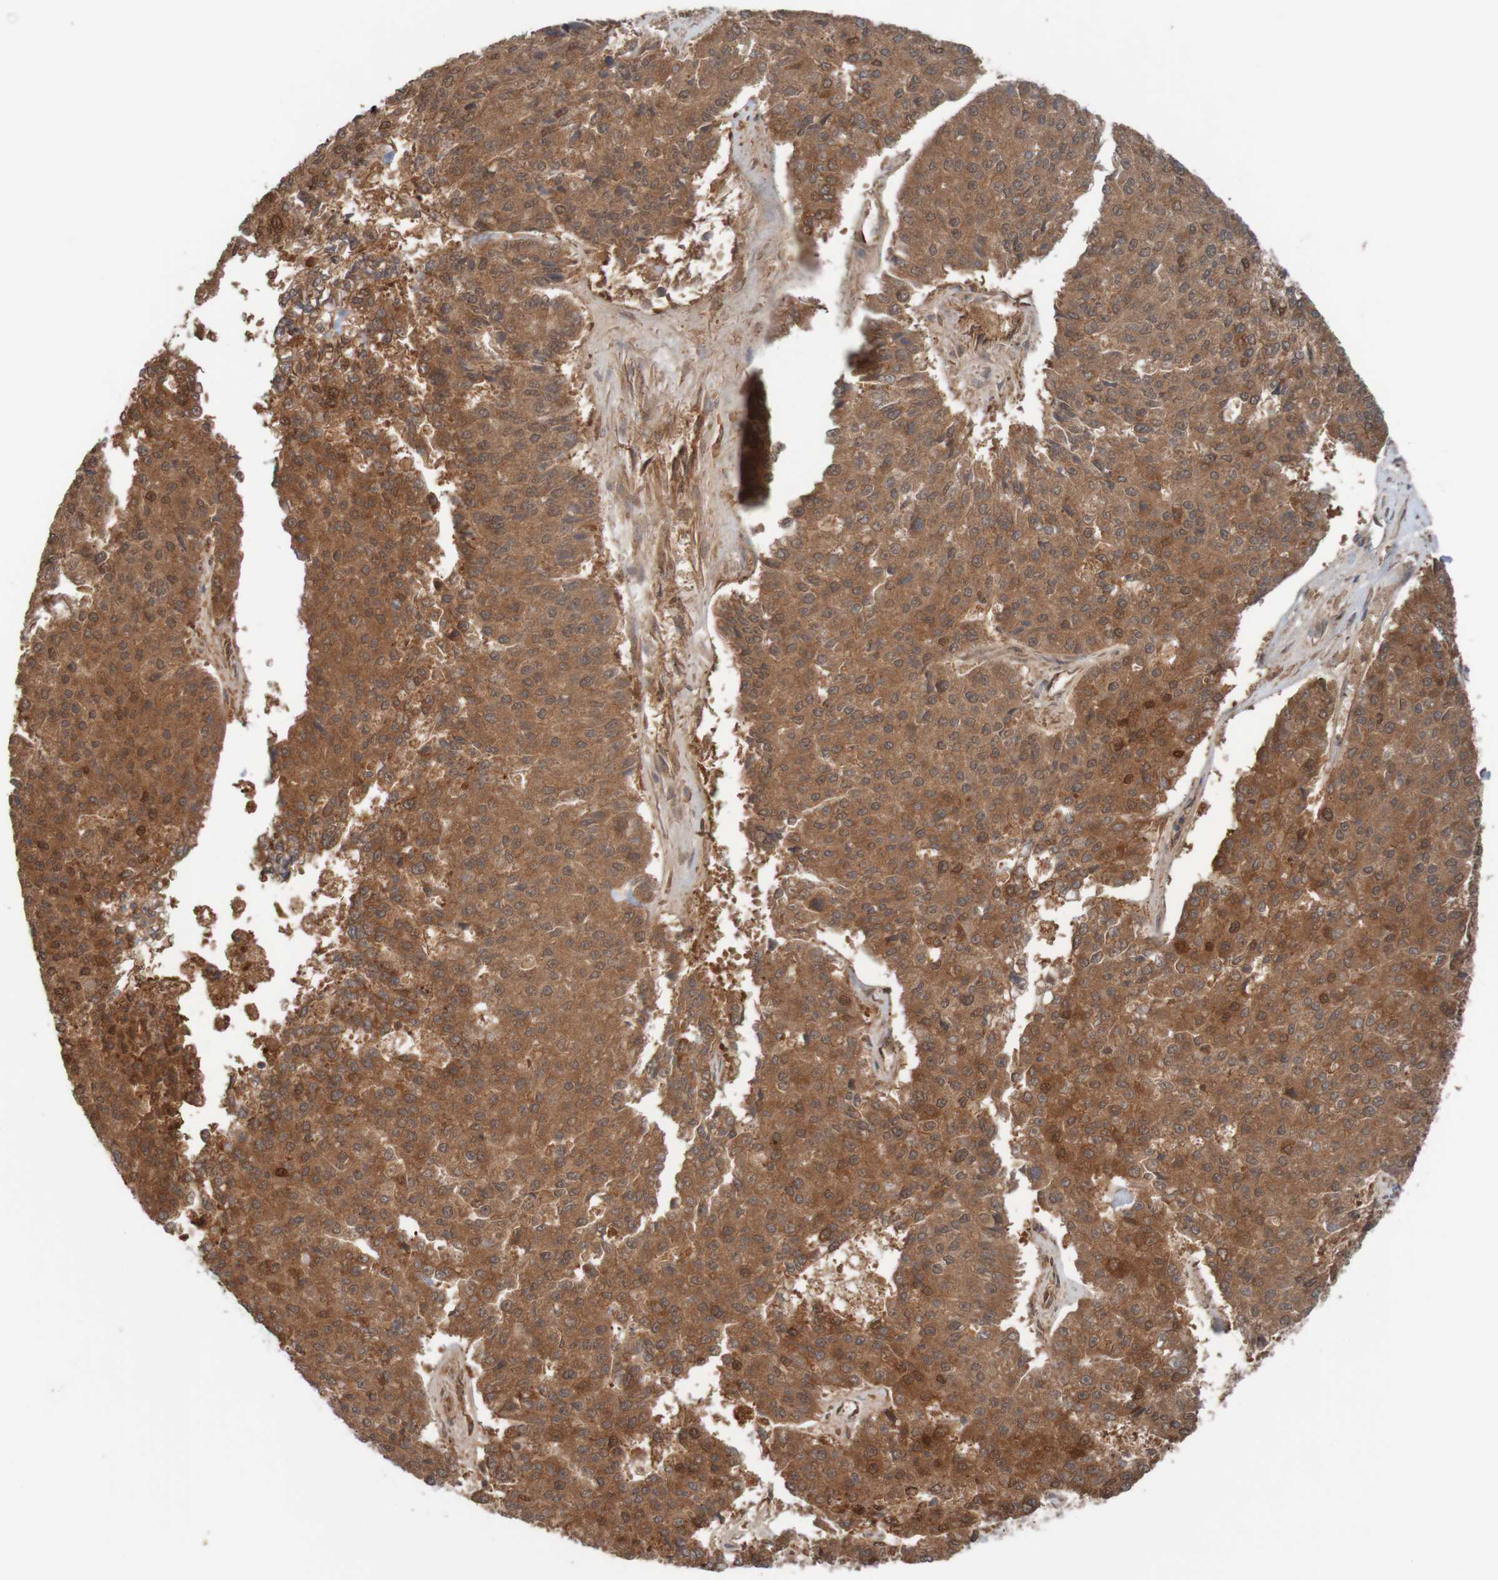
{"staining": {"intensity": "moderate", "quantity": ">75%", "location": "cytoplasmic/membranous"}, "tissue": "pancreatic cancer", "cell_type": "Tumor cells", "image_type": "cancer", "snomed": [{"axis": "morphology", "description": "Adenocarcinoma, NOS"}, {"axis": "topography", "description": "Pancreas"}], "caption": "Brown immunohistochemical staining in pancreatic adenocarcinoma demonstrates moderate cytoplasmic/membranous staining in about >75% of tumor cells.", "gene": "ARHGEF11", "patient": {"sex": "male", "age": 50}}